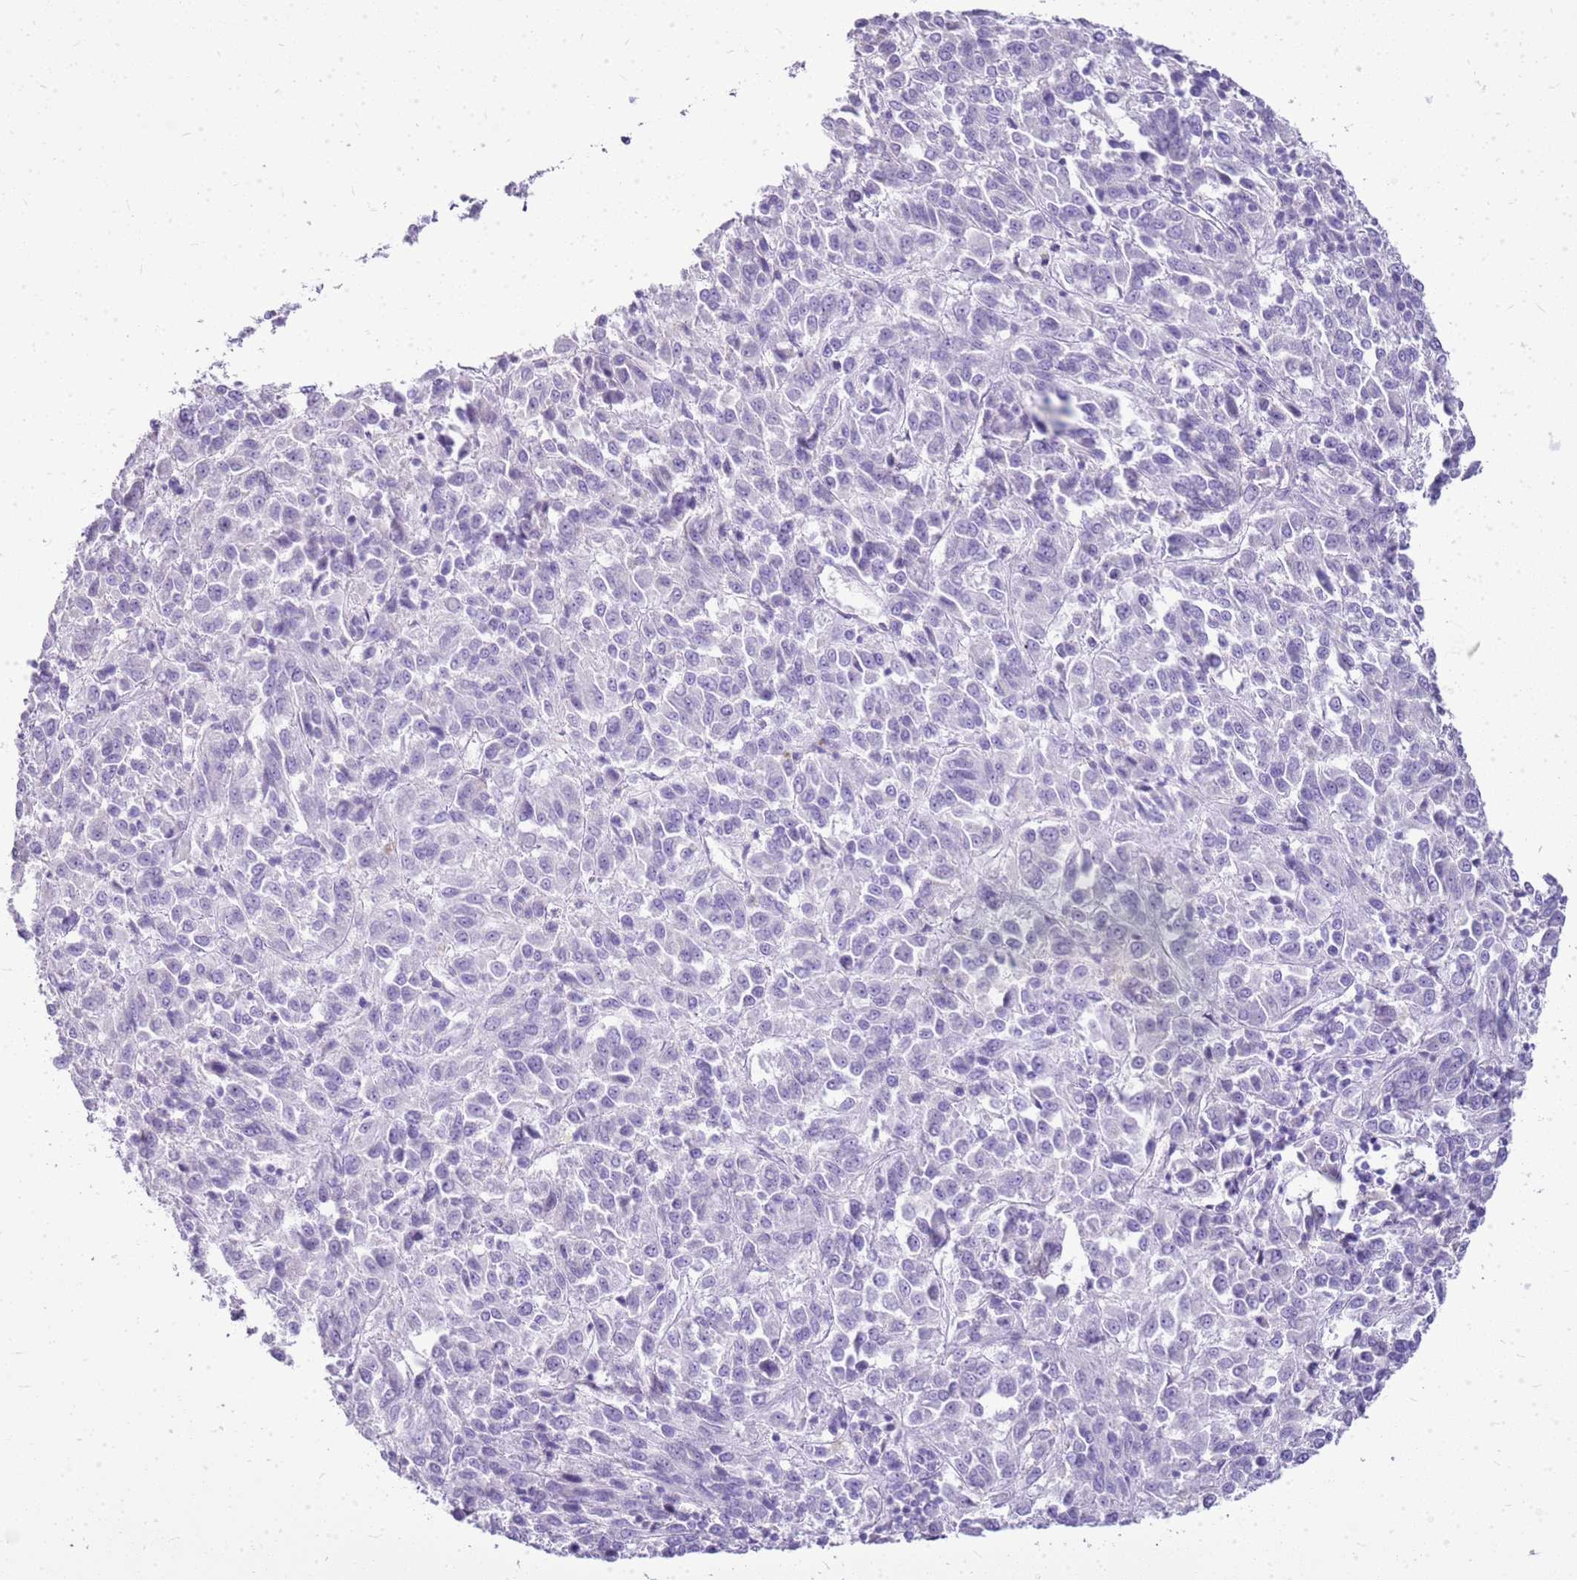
{"staining": {"intensity": "negative", "quantity": "none", "location": "none"}, "tissue": "melanoma", "cell_type": "Tumor cells", "image_type": "cancer", "snomed": [{"axis": "morphology", "description": "Malignant melanoma, Metastatic site"}, {"axis": "topography", "description": "Lung"}], "caption": "Immunohistochemical staining of human melanoma shows no significant expression in tumor cells.", "gene": "SULT1E1", "patient": {"sex": "male", "age": 64}}